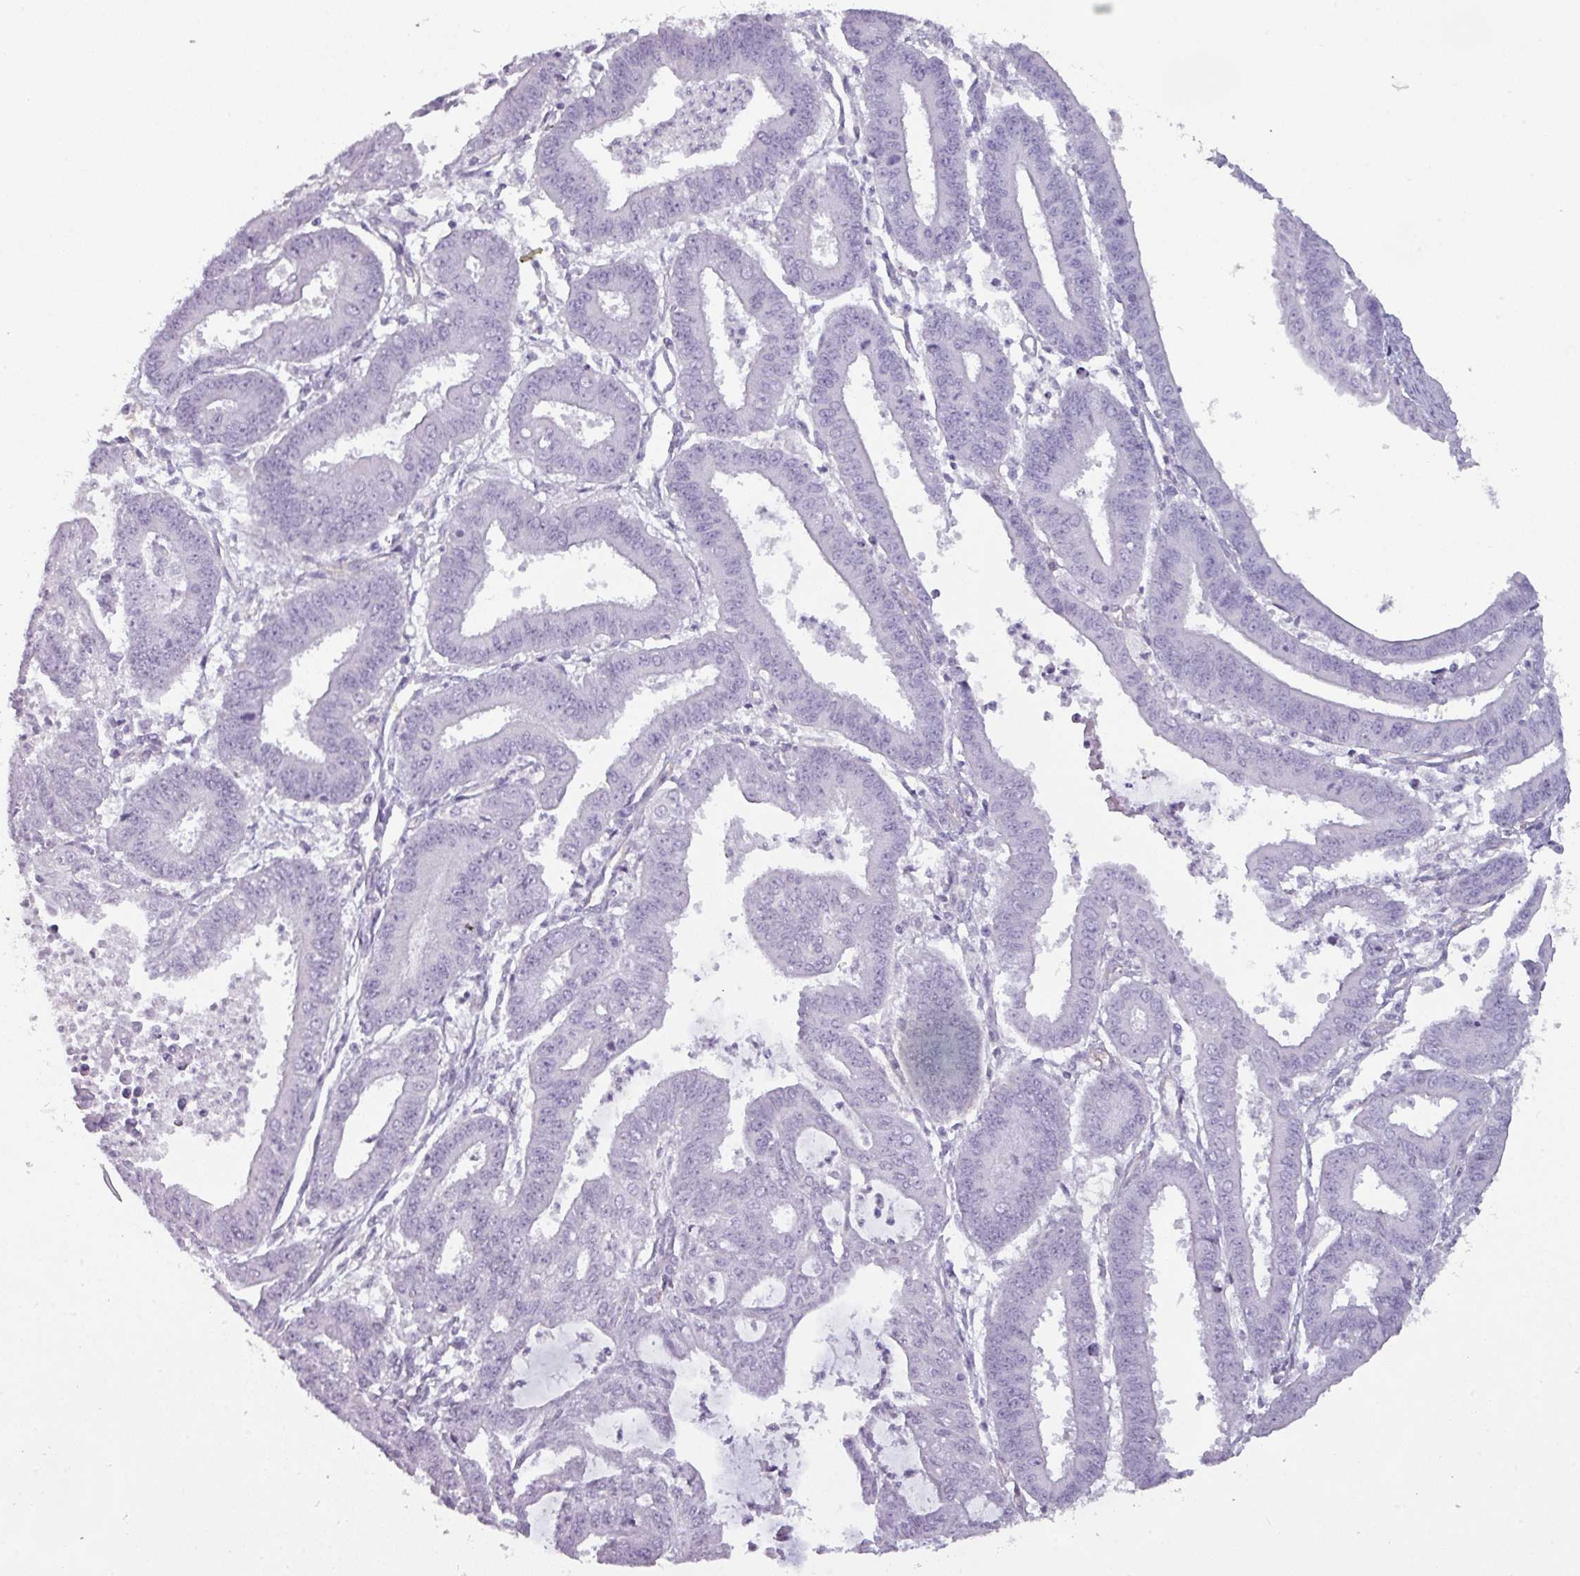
{"staining": {"intensity": "negative", "quantity": "none", "location": "none"}, "tissue": "endometrial cancer", "cell_type": "Tumor cells", "image_type": "cancer", "snomed": [{"axis": "morphology", "description": "Adenocarcinoma, NOS"}, {"axis": "topography", "description": "Endometrium"}], "caption": "The micrograph displays no significant positivity in tumor cells of adenocarcinoma (endometrial). (DAB (3,3'-diaminobenzidine) IHC, high magnification).", "gene": "AREL1", "patient": {"sex": "female", "age": 73}}